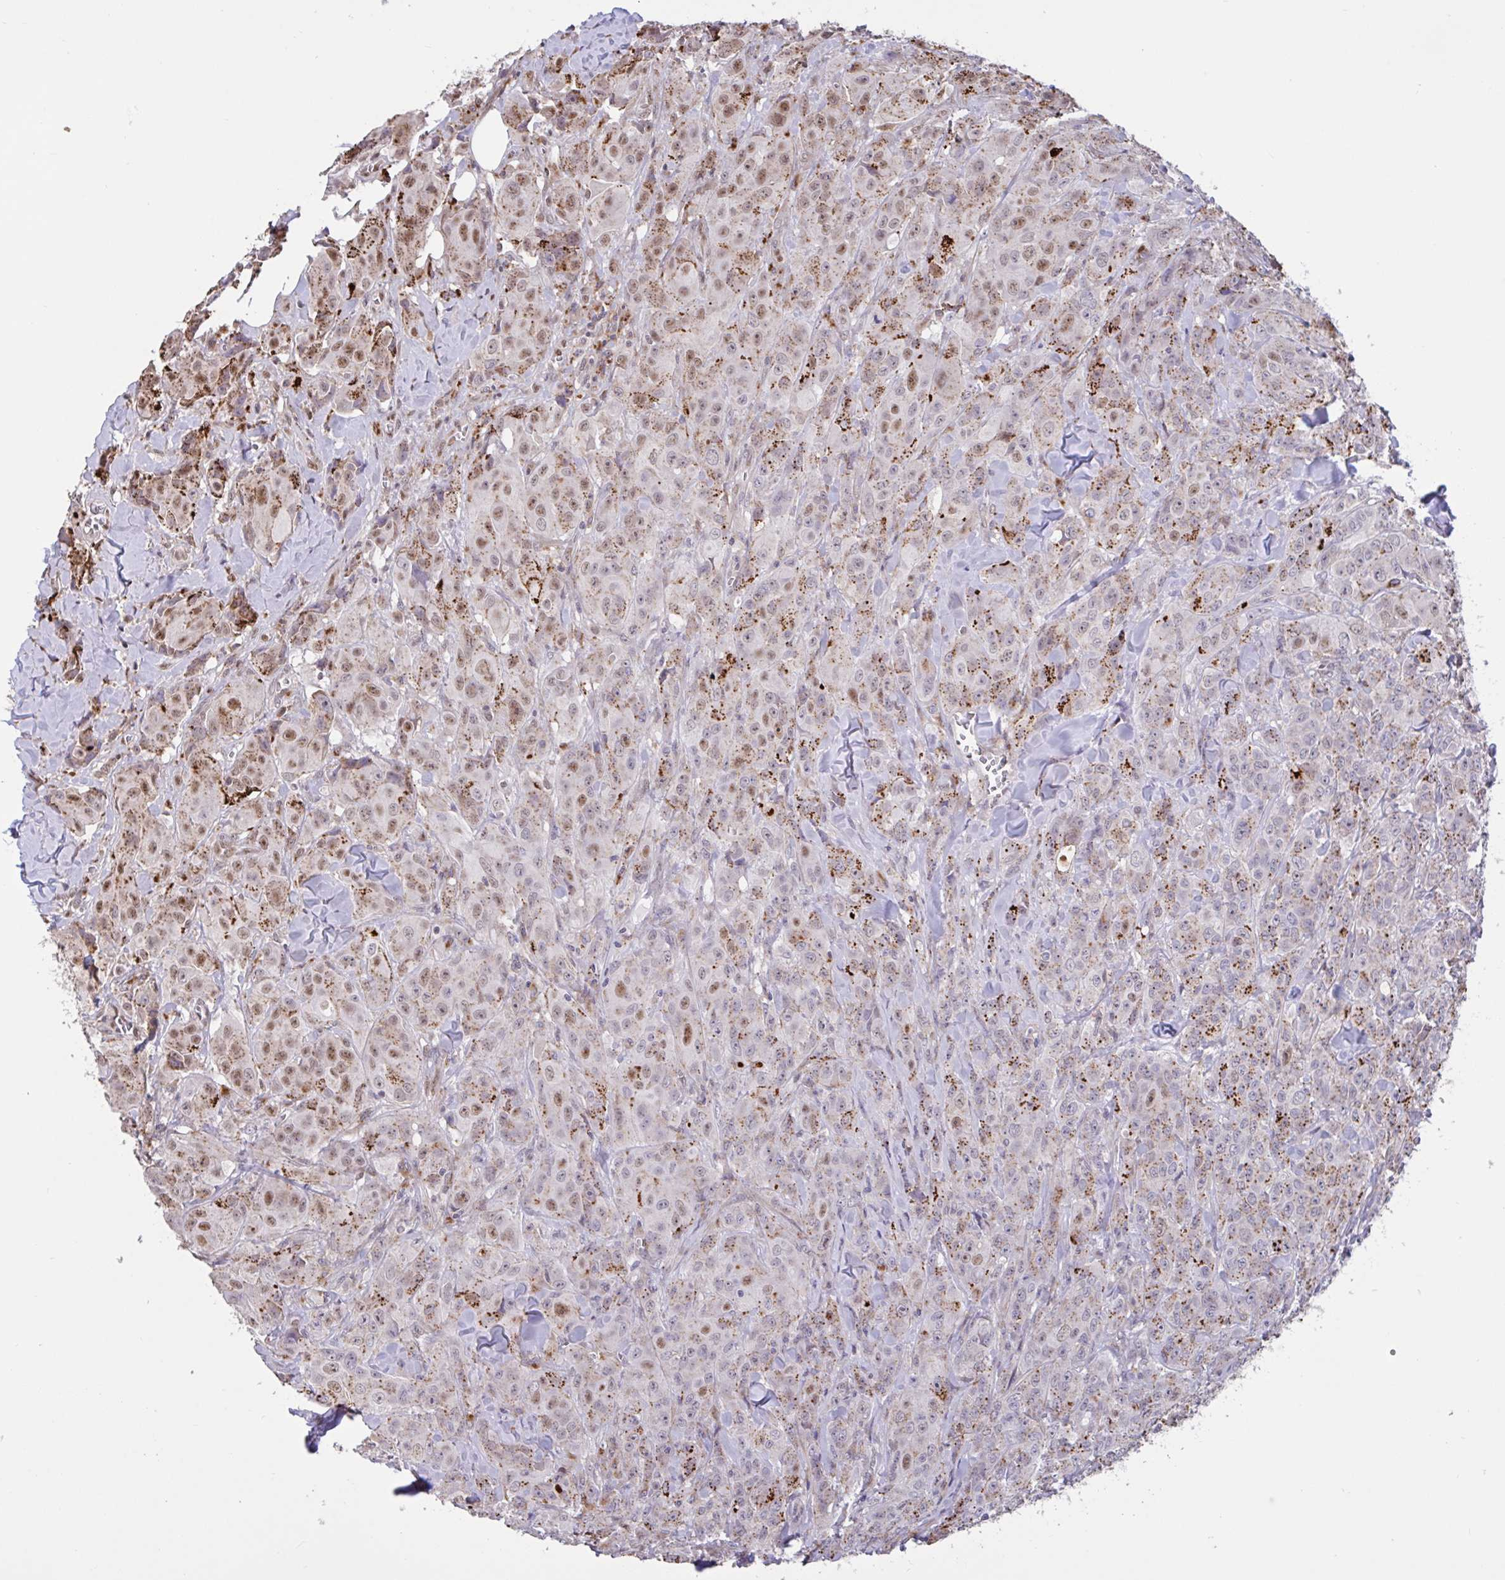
{"staining": {"intensity": "moderate", "quantity": ">75%", "location": "cytoplasmic/membranous,nuclear"}, "tissue": "breast cancer", "cell_type": "Tumor cells", "image_type": "cancer", "snomed": [{"axis": "morphology", "description": "Normal tissue, NOS"}, {"axis": "morphology", "description": "Duct carcinoma"}, {"axis": "topography", "description": "Breast"}], "caption": "About >75% of tumor cells in breast cancer (infiltrating ductal carcinoma) exhibit moderate cytoplasmic/membranous and nuclear protein expression as visualized by brown immunohistochemical staining.", "gene": "DDX39A", "patient": {"sex": "female", "age": 43}}